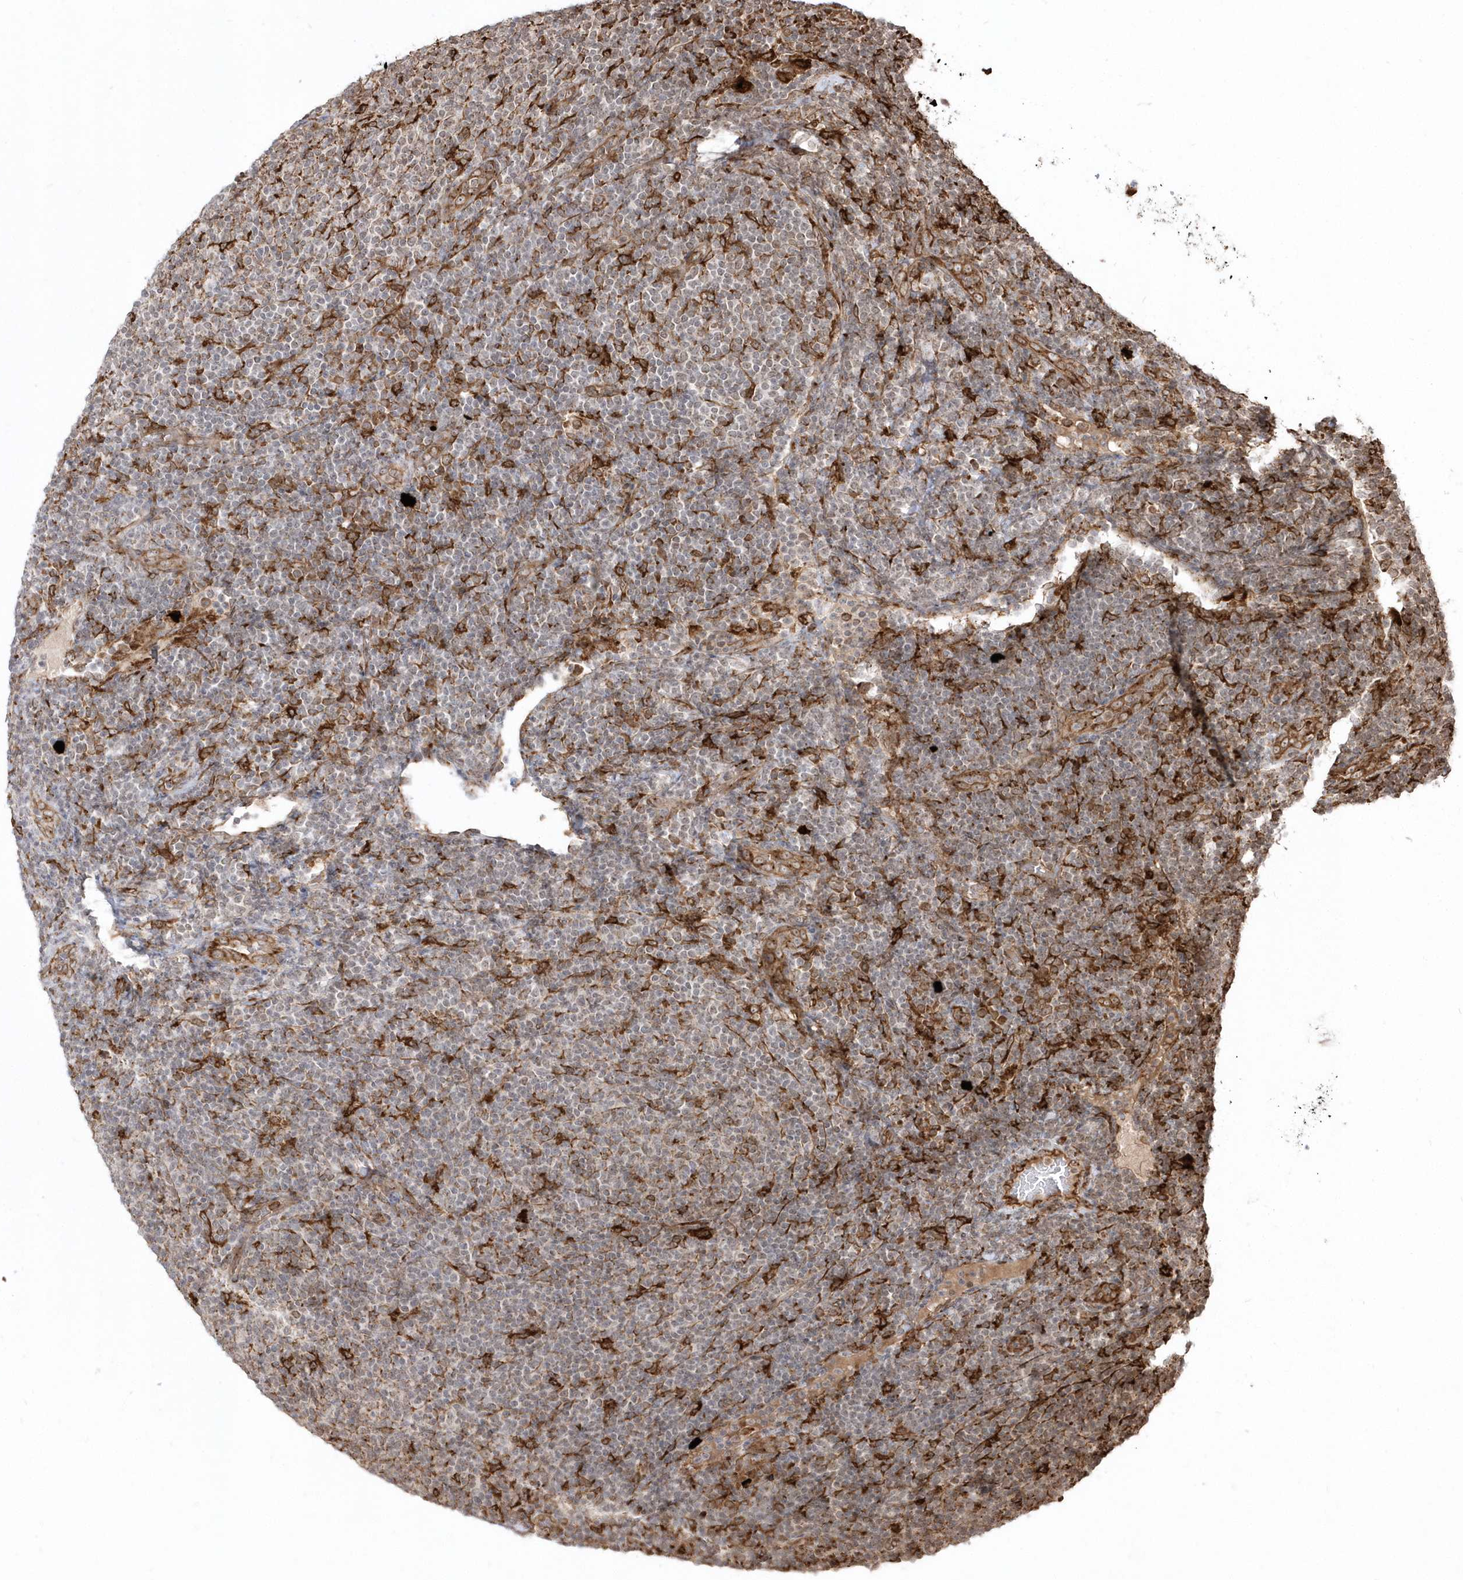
{"staining": {"intensity": "moderate", "quantity": "<25%", "location": "cytoplasmic/membranous"}, "tissue": "lymphoma", "cell_type": "Tumor cells", "image_type": "cancer", "snomed": [{"axis": "morphology", "description": "Malignant lymphoma, non-Hodgkin's type, Low grade"}, {"axis": "topography", "description": "Lymph node"}], "caption": "About <25% of tumor cells in human low-grade malignant lymphoma, non-Hodgkin's type exhibit moderate cytoplasmic/membranous protein staining as visualized by brown immunohistochemical staining.", "gene": "EPC2", "patient": {"sex": "male", "age": 66}}